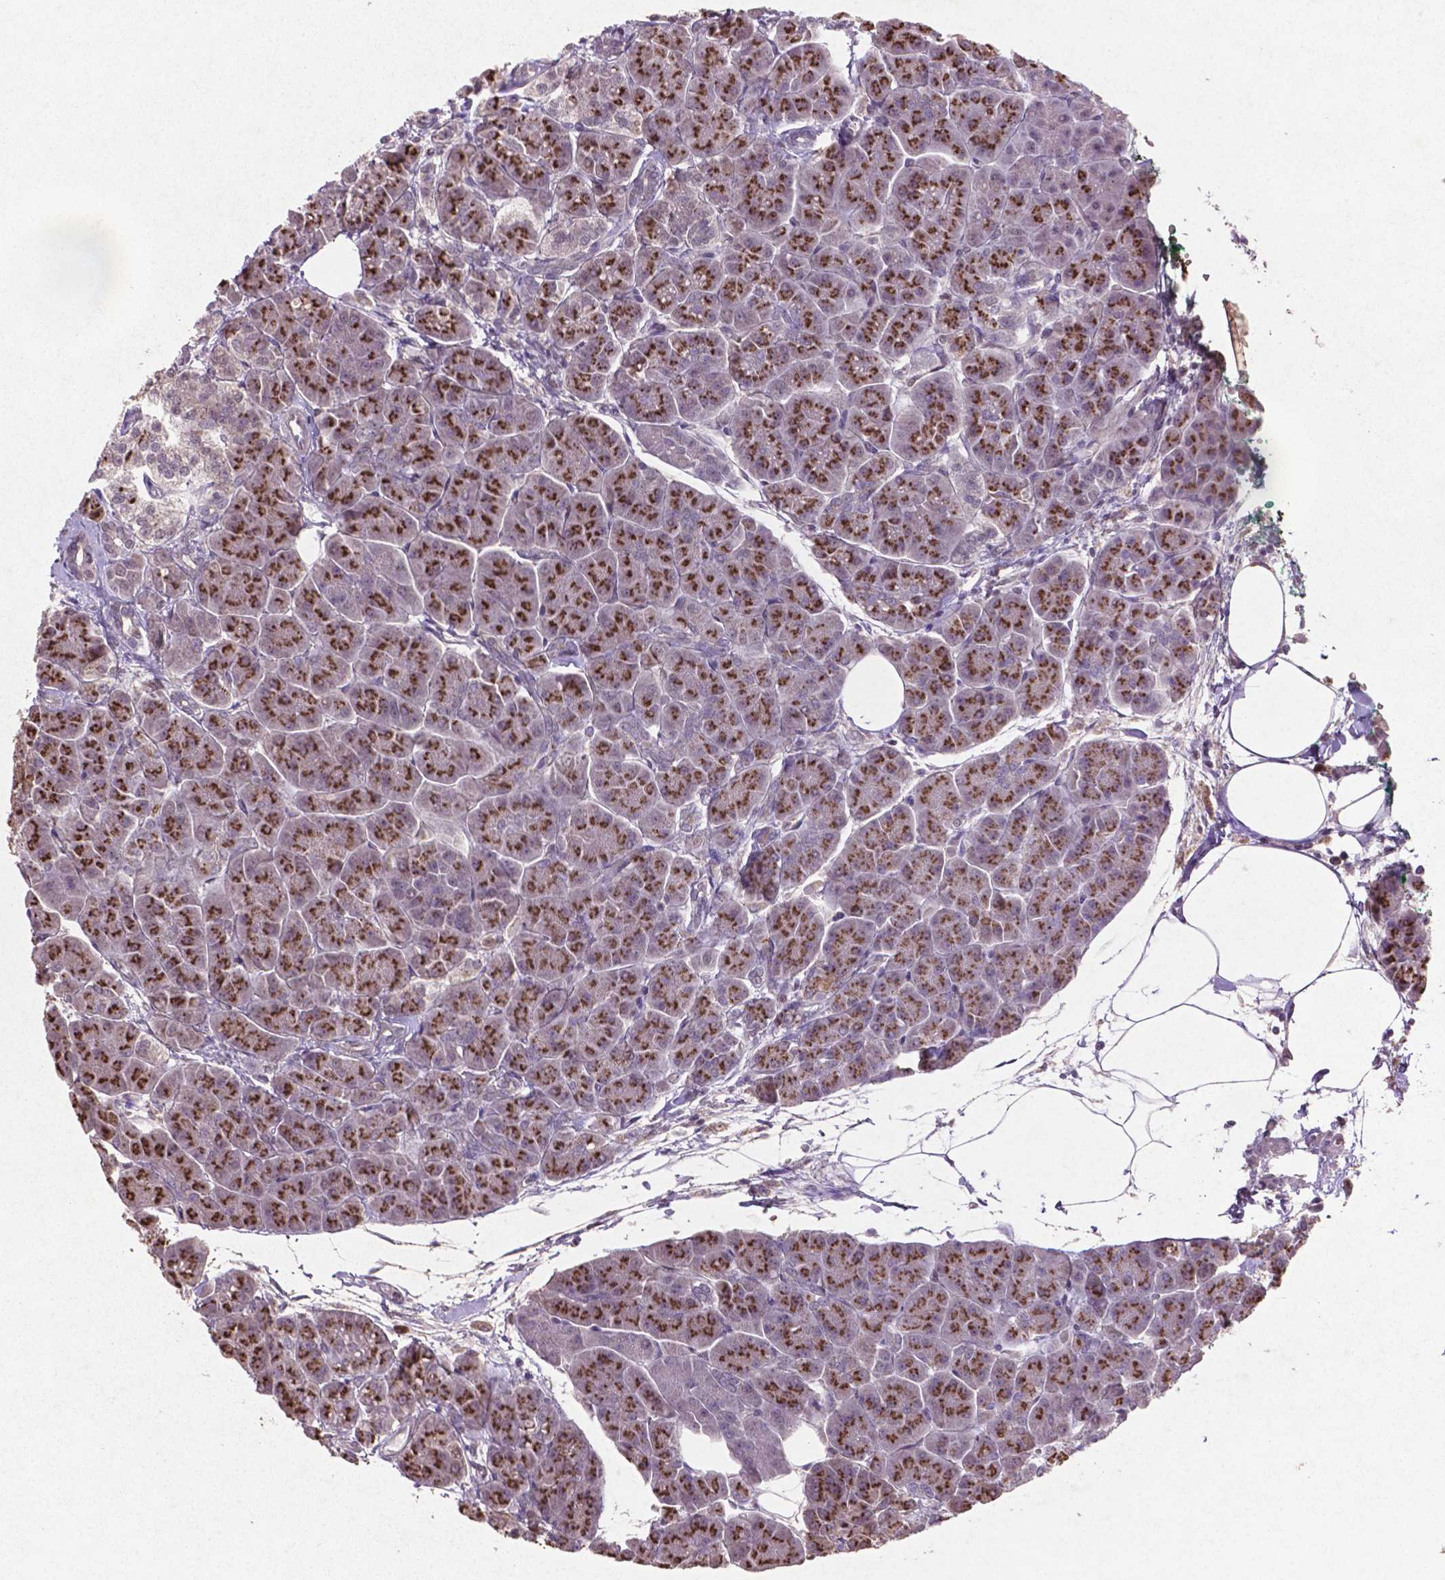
{"staining": {"intensity": "strong", "quantity": "25%-75%", "location": "cytoplasmic/membranous"}, "tissue": "pancreas", "cell_type": "Exocrine glandular cells", "image_type": "normal", "snomed": [{"axis": "morphology", "description": "Normal tissue, NOS"}, {"axis": "topography", "description": "Adipose tissue"}, {"axis": "topography", "description": "Pancreas"}, {"axis": "topography", "description": "Peripheral nerve tissue"}], "caption": "Protein expression analysis of normal human pancreas reveals strong cytoplasmic/membranous staining in approximately 25%-75% of exocrine glandular cells. The protein of interest is stained brown, and the nuclei are stained in blue (DAB (3,3'-diaminobenzidine) IHC with brightfield microscopy, high magnification).", "gene": "GLRX", "patient": {"sex": "female", "age": 58}}